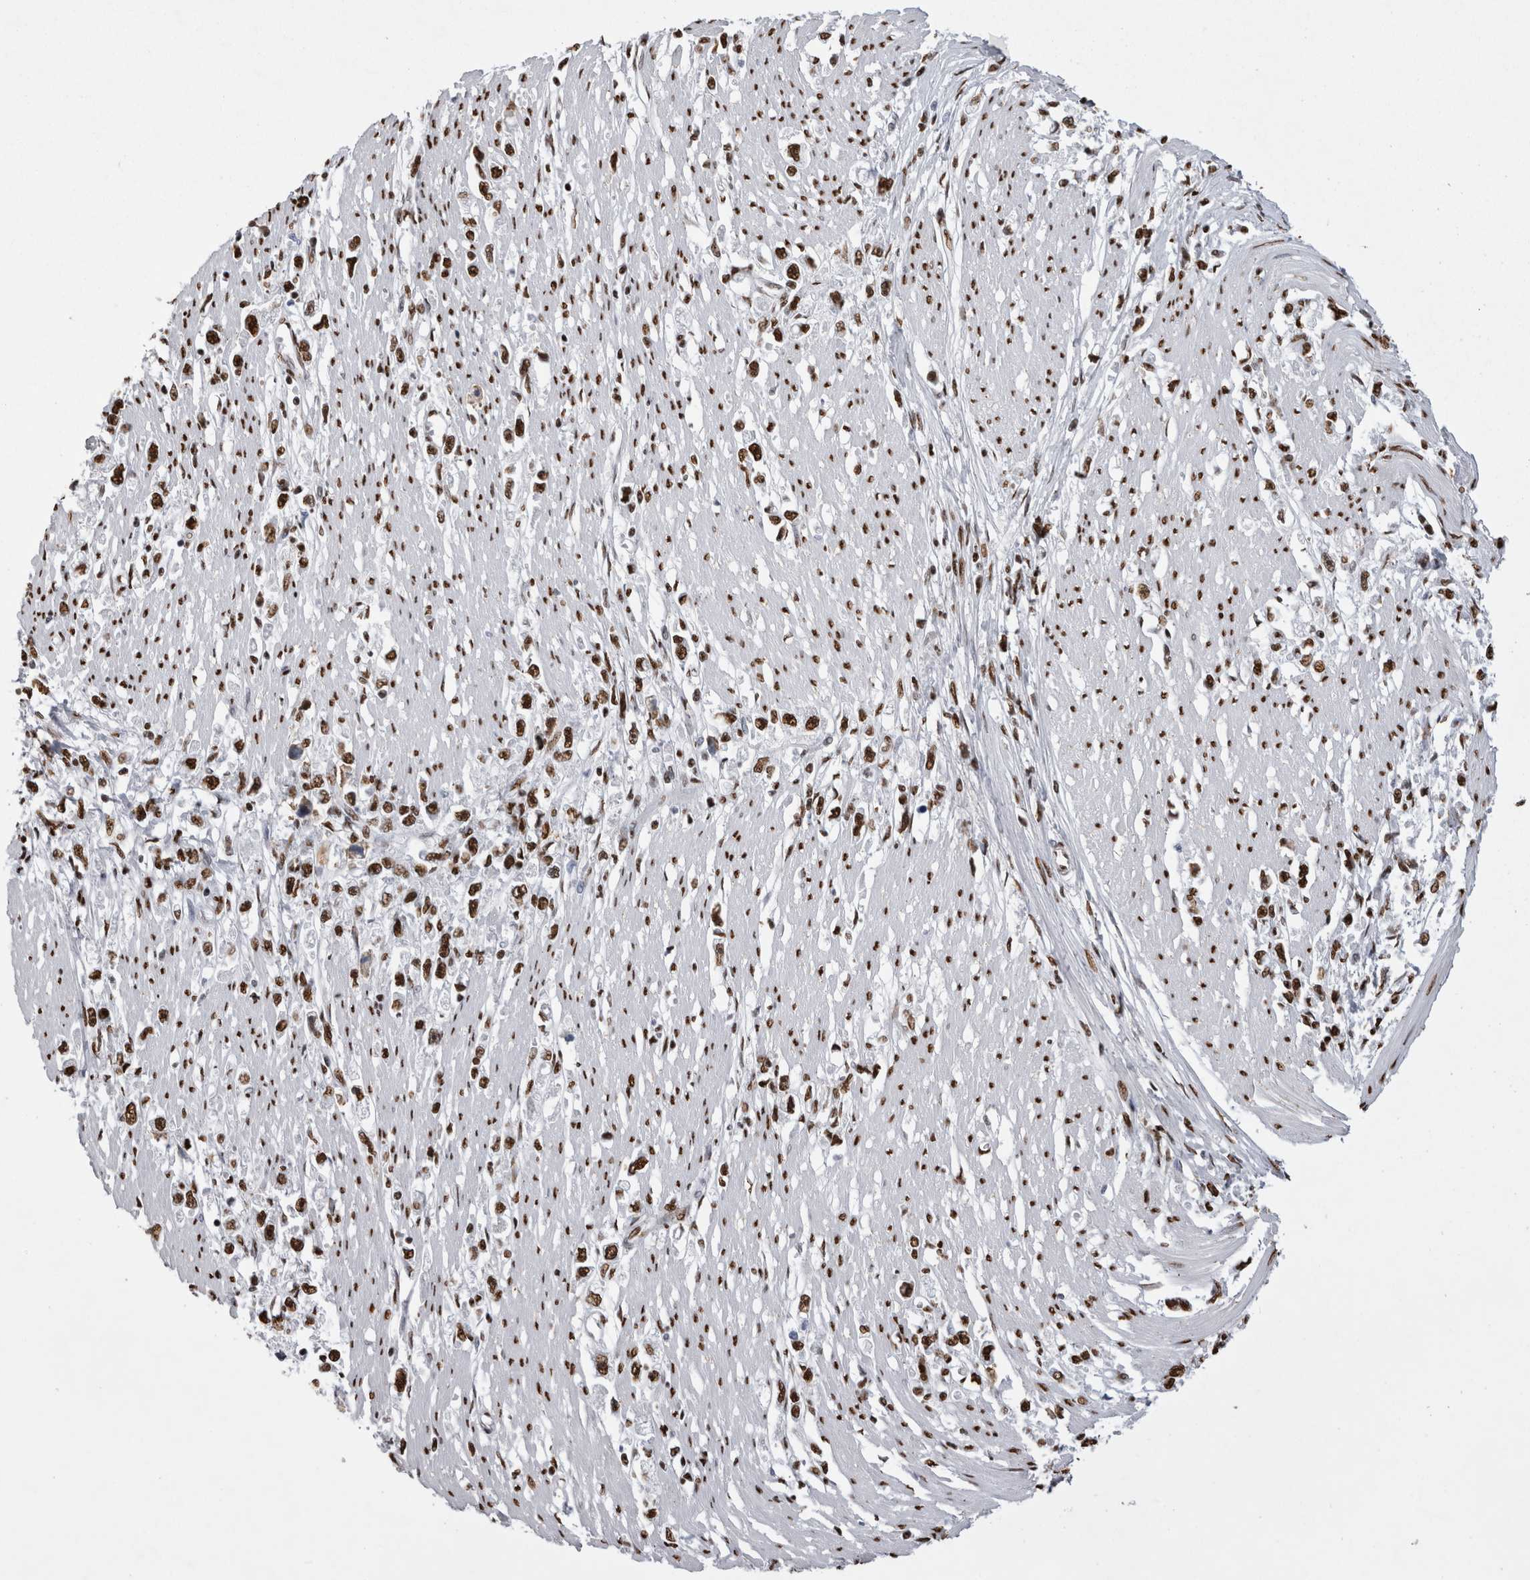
{"staining": {"intensity": "strong", "quantity": ">75%", "location": "nuclear"}, "tissue": "stomach cancer", "cell_type": "Tumor cells", "image_type": "cancer", "snomed": [{"axis": "morphology", "description": "Adenocarcinoma, NOS"}, {"axis": "topography", "description": "Stomach"}], "caption": "Tumor cells reveal high levels of strong nuclear positivity in about >75% of cells in human stomach adenocarcinoma.", "gene": "ALPK3", "patient": {"sex": "female", "age": 59}}